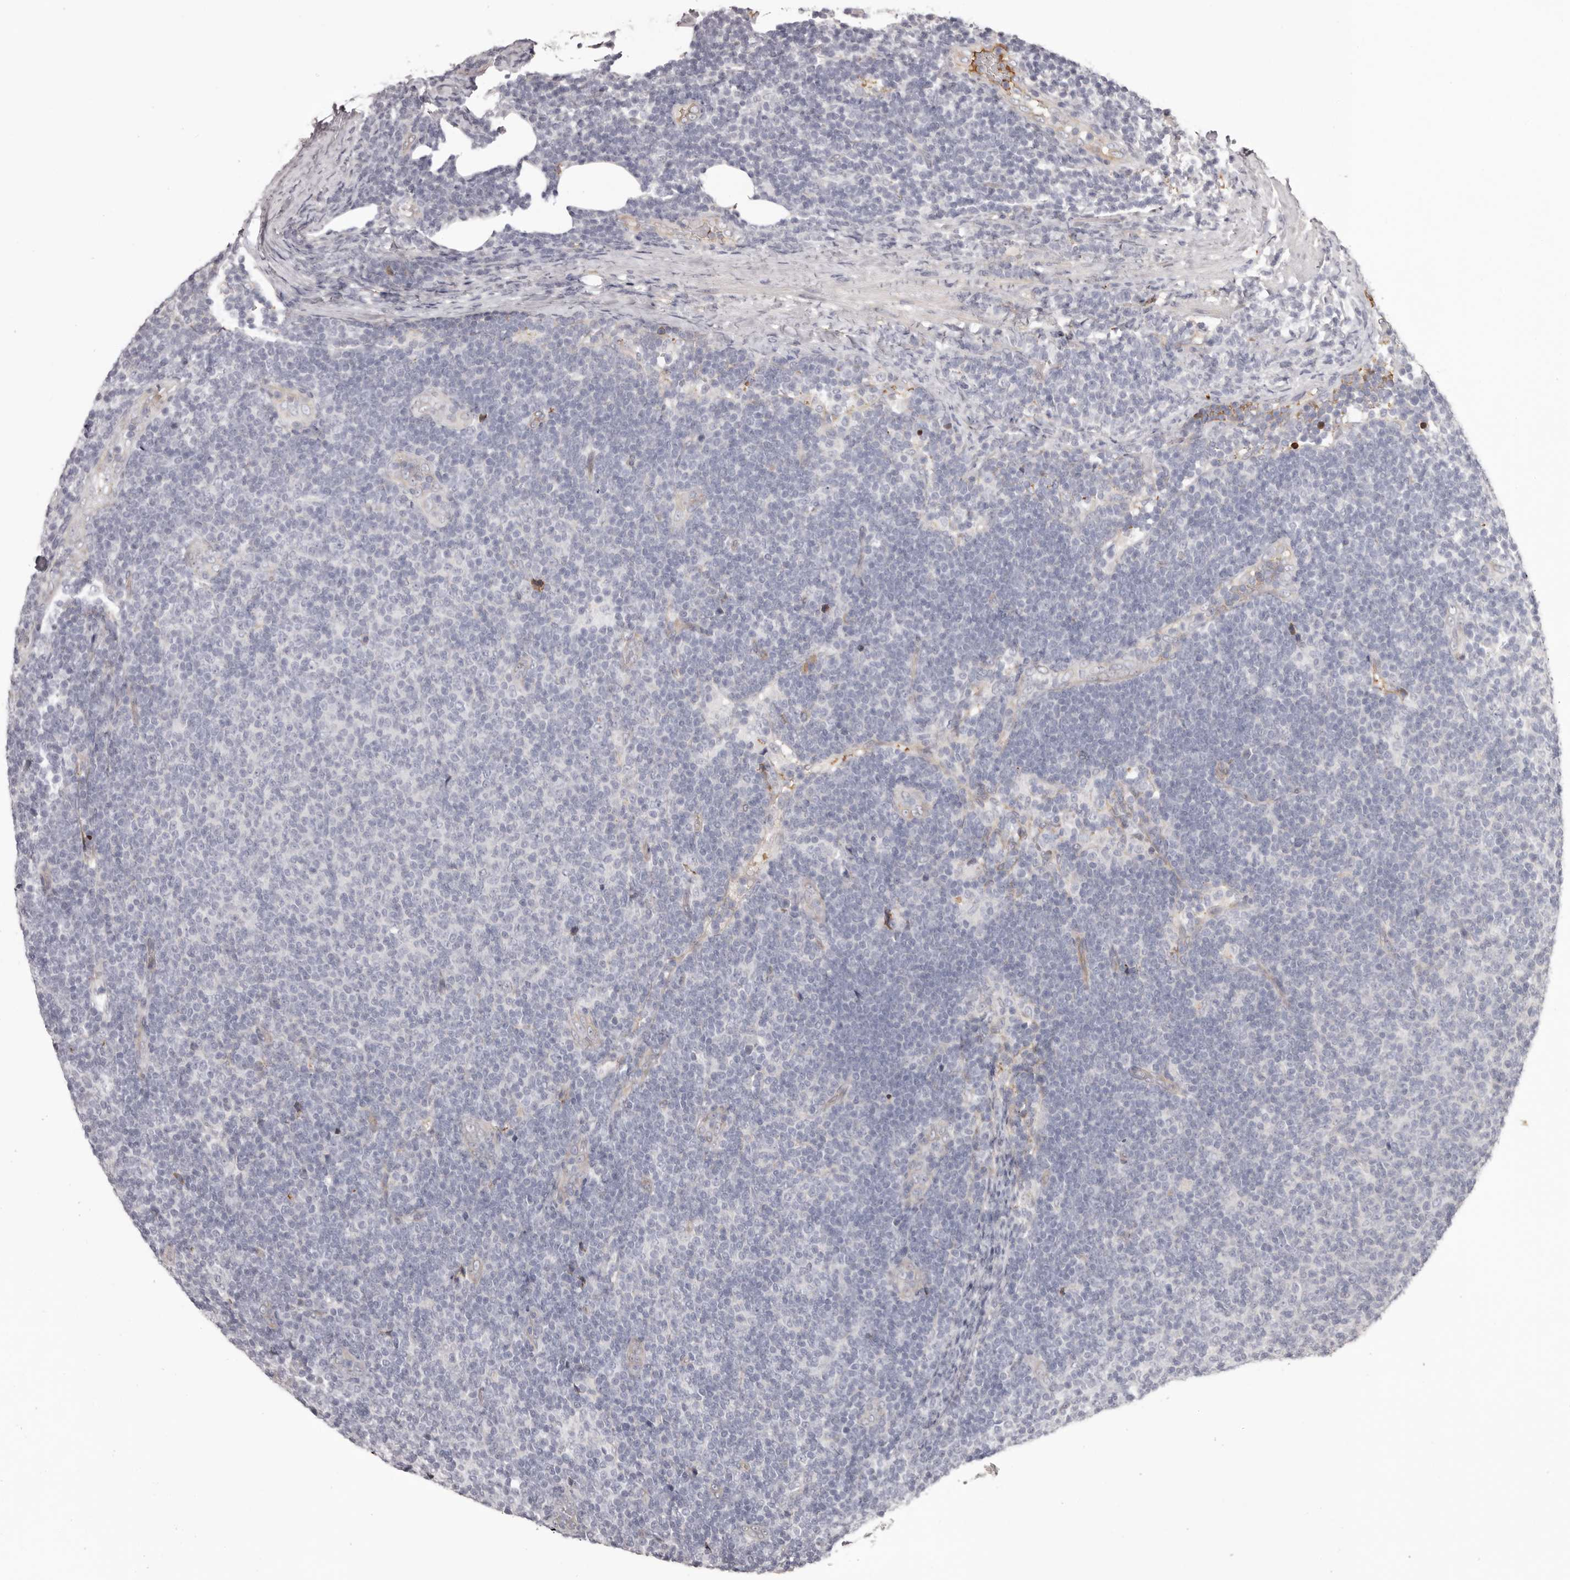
{"staining": {"intensity": "negative", "quantity": "none", "location": "none"}, "tissue": "lymphoma", "cell_type": "Tumor cells", "image_type": "cancer", "snomed": [{"axis": "morphology", "description": "Malignant lymphoma, non-Hodgkin's type, Low grade"}, {"axis": "topography", "description": "Lymph node"}], "caption": "Immunohistochemistry (IHC) of human lymphoma exhibits no expression in tumor cells. Nuclei are stained in blue.", "gene": "OTUD3", "patient": {"sex": "male", "age": 66}}